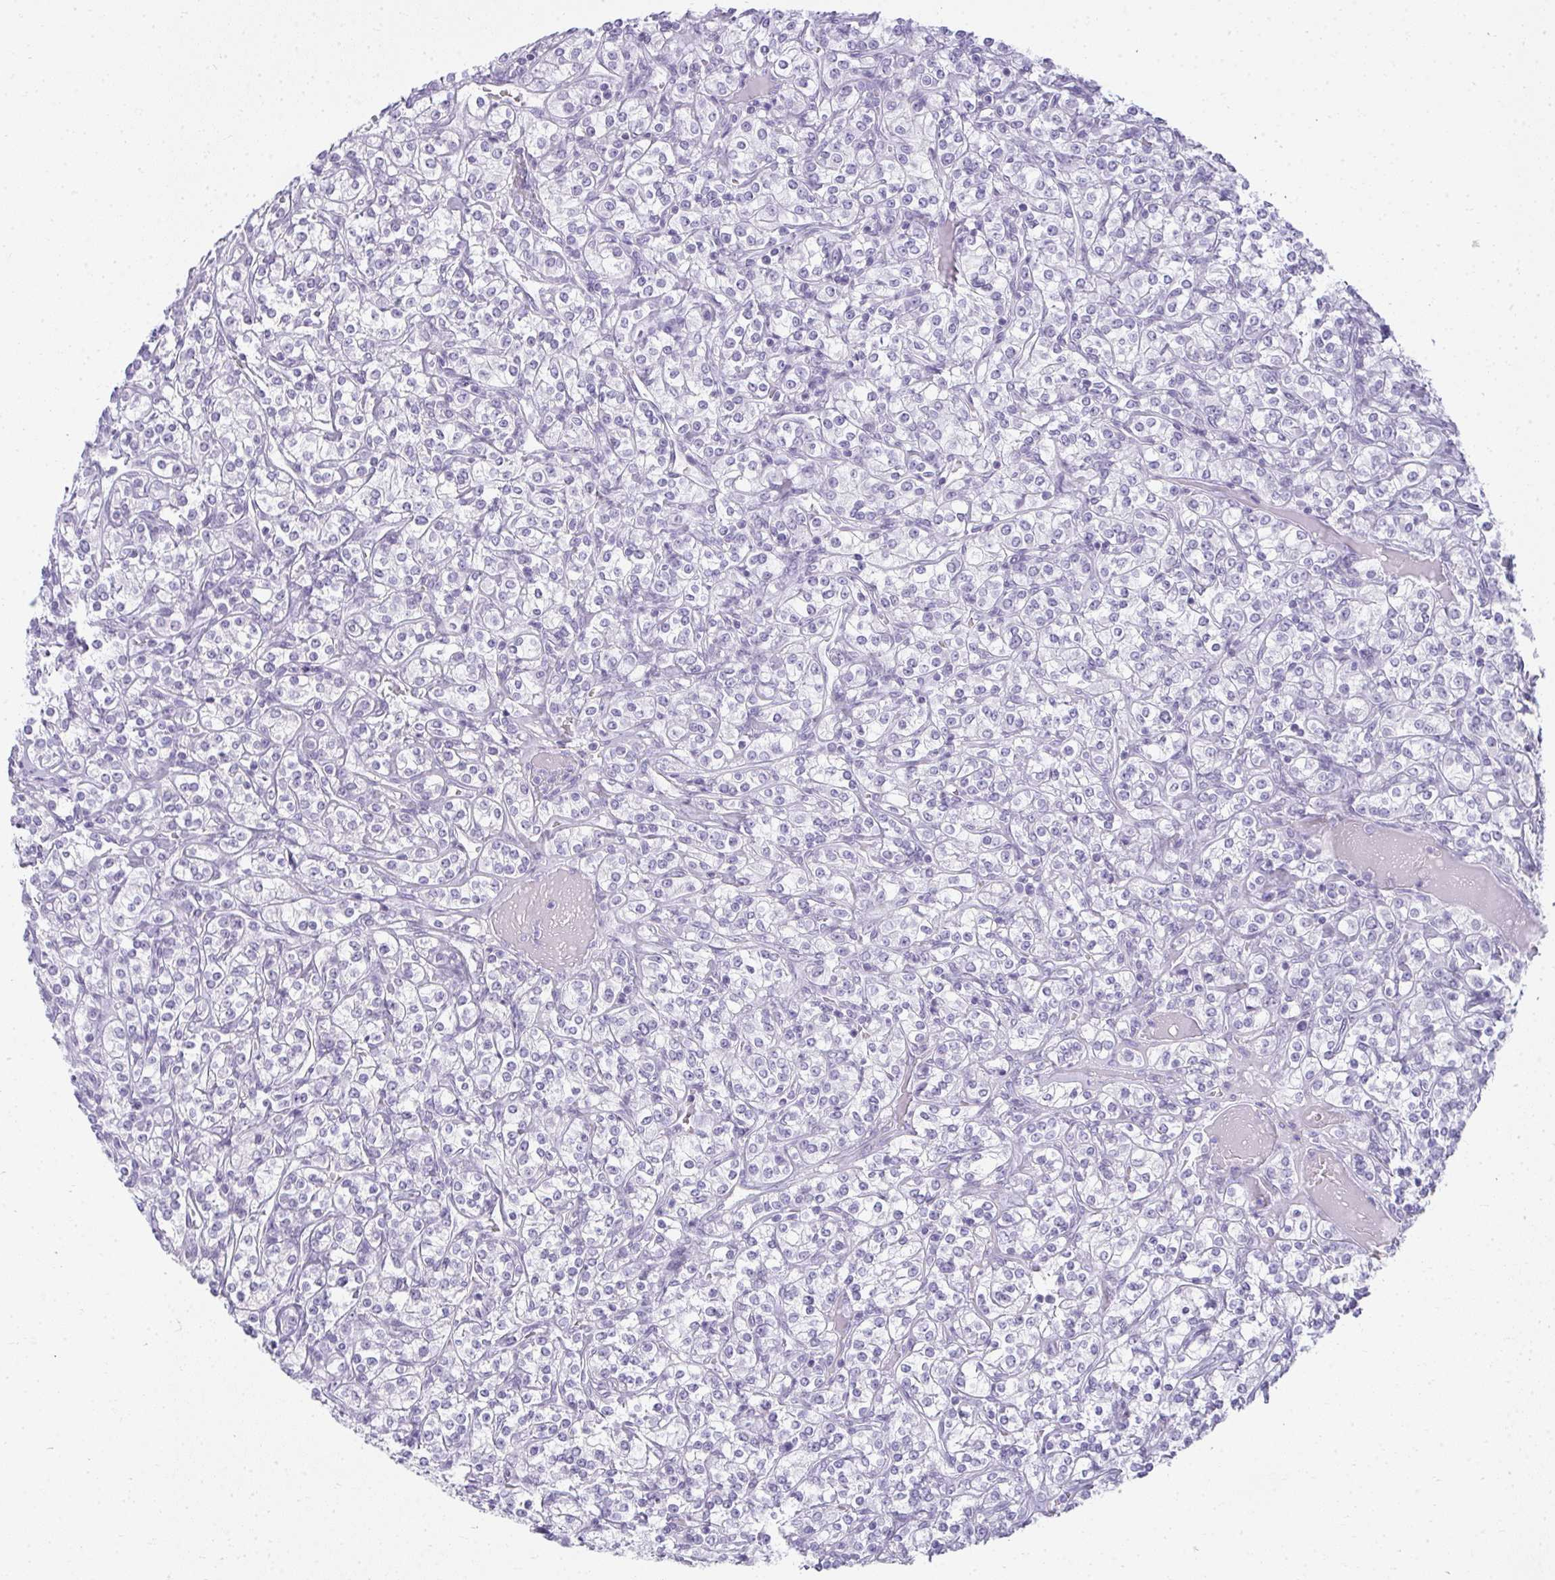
{"staining": {"intensity": "negative", "quantity": "none", "location": "none"}, "tissue": "renal cancer", "cell_type": "Tumor cells", "image_type": "cancer", "snomed": [{"axis": "morphology", "description": "Adenocarcinoma, NOS"}, {"axis": "topography", "description": "Kidney"}], "caption": "Immunohistochemistry (IHC) image of neoplastic tissue: human renal cancer stained with DAB (3,3'-diaminobenzidine) exhibits no significant protein expression in tumor cells. (Stains: DAB (3,3'-diaminobenzidine) immunohistochemistry with hematoxylin counter stain, Microscopy: brightfield microscopy at high magnification).", "gene": "PLA2G1B", "patient": {"sex": "male", "age": 77}}